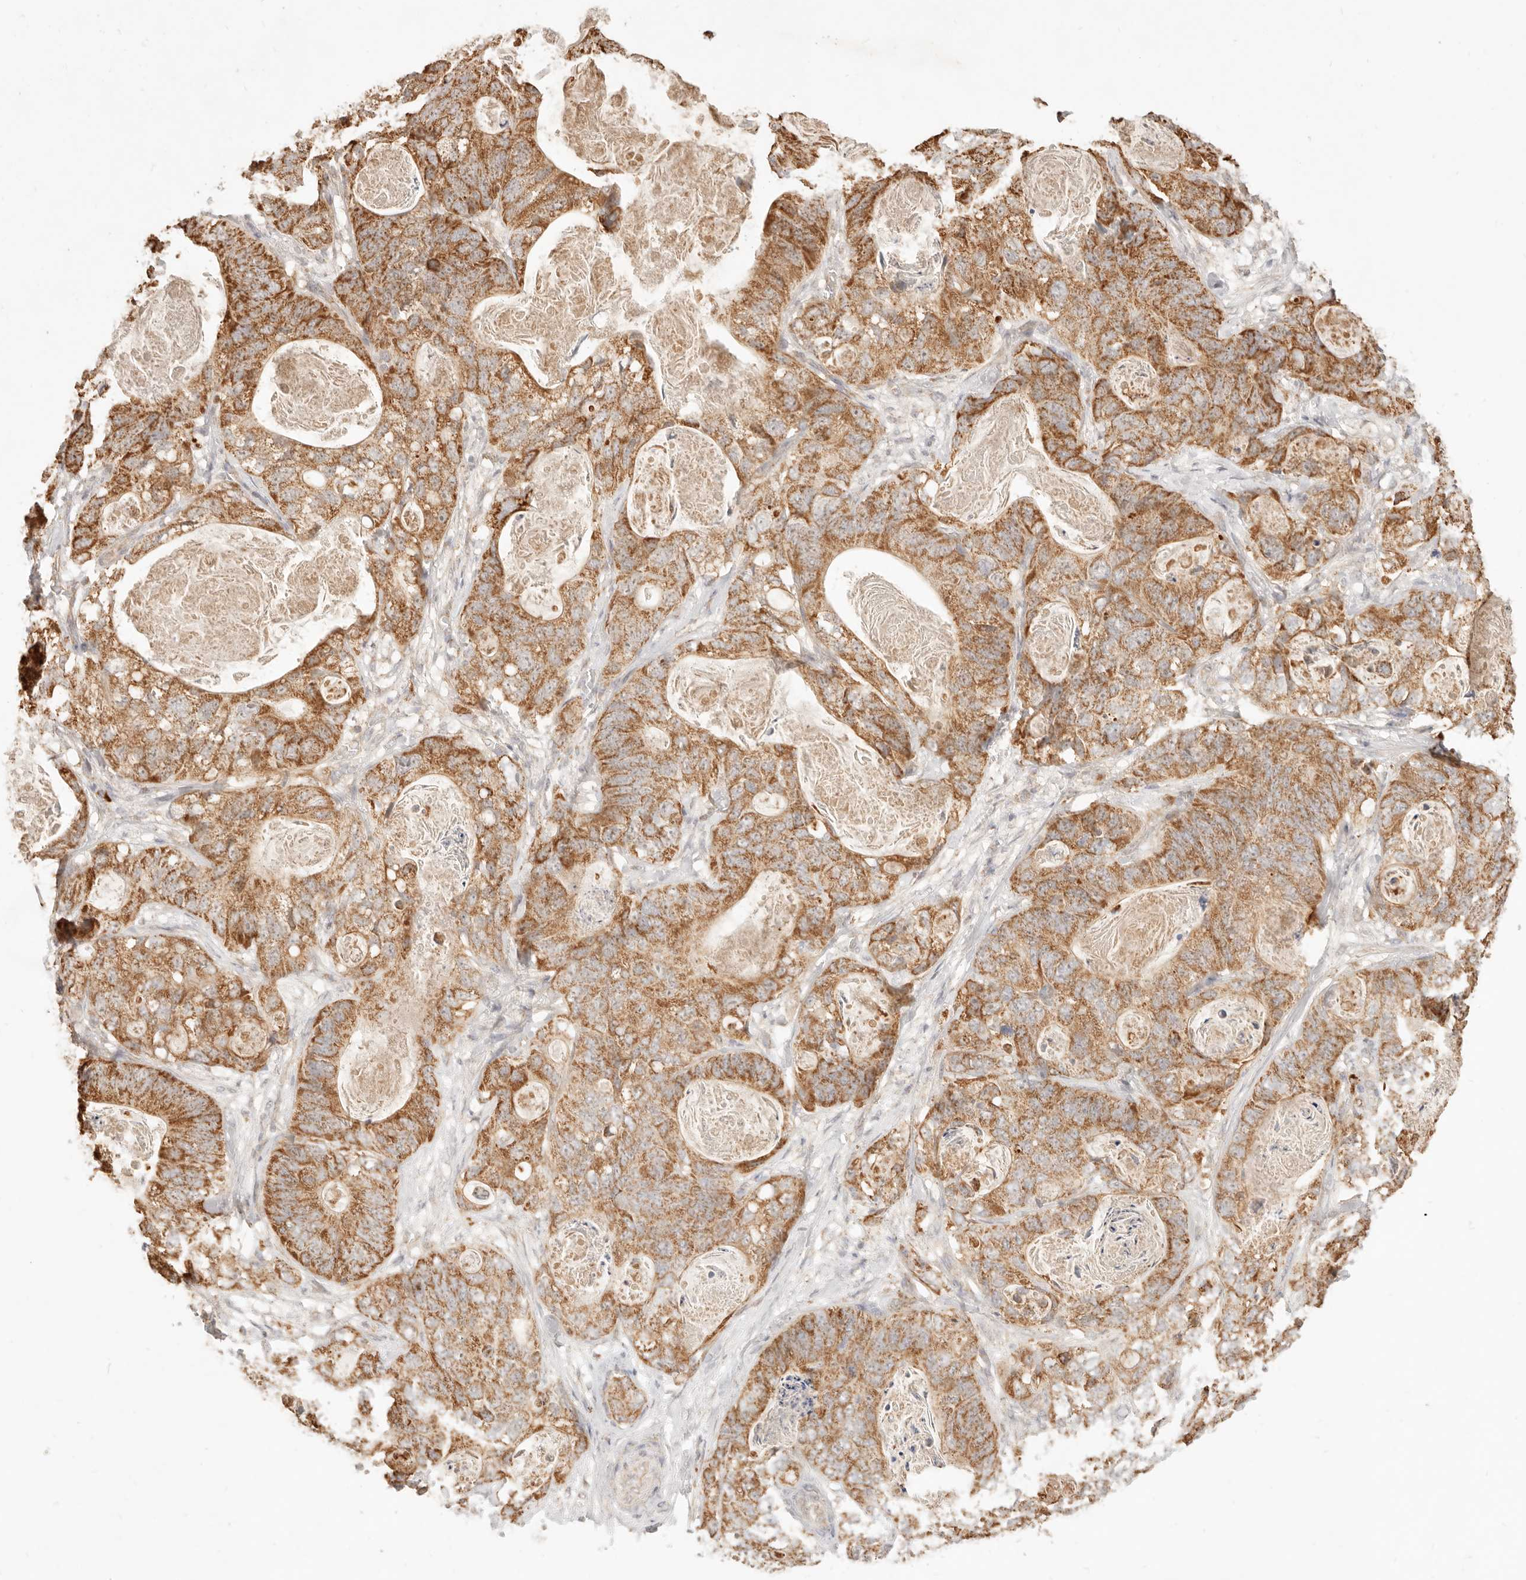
{"staining": {"intensity": "strong", "quantity": ">75%", "location": "cytoplasmic/membranous"}, "tissue": "stomach cancer", "cell_type": "Tumor cells", "image_type": "cancer", "snomed": [{"axis": "morphology", "description": "Normal tissue, NOS"}, {"axis": "morphology", "description": "Adenocarcinoma, NOS"}, {"axis": "topography", "description": "Stomach"}], "caption": "Immunohistochemical staining of human stomach cancer exhibits strong cytoplasmic/membranous protein expression in about >75% of tumor cells. Immunohistochemistry (ihc) stains the protein in brown and the nuclei are stained blue.", "gene": "CPLANE2", "patient": {"sex": "female", "age": 89}}